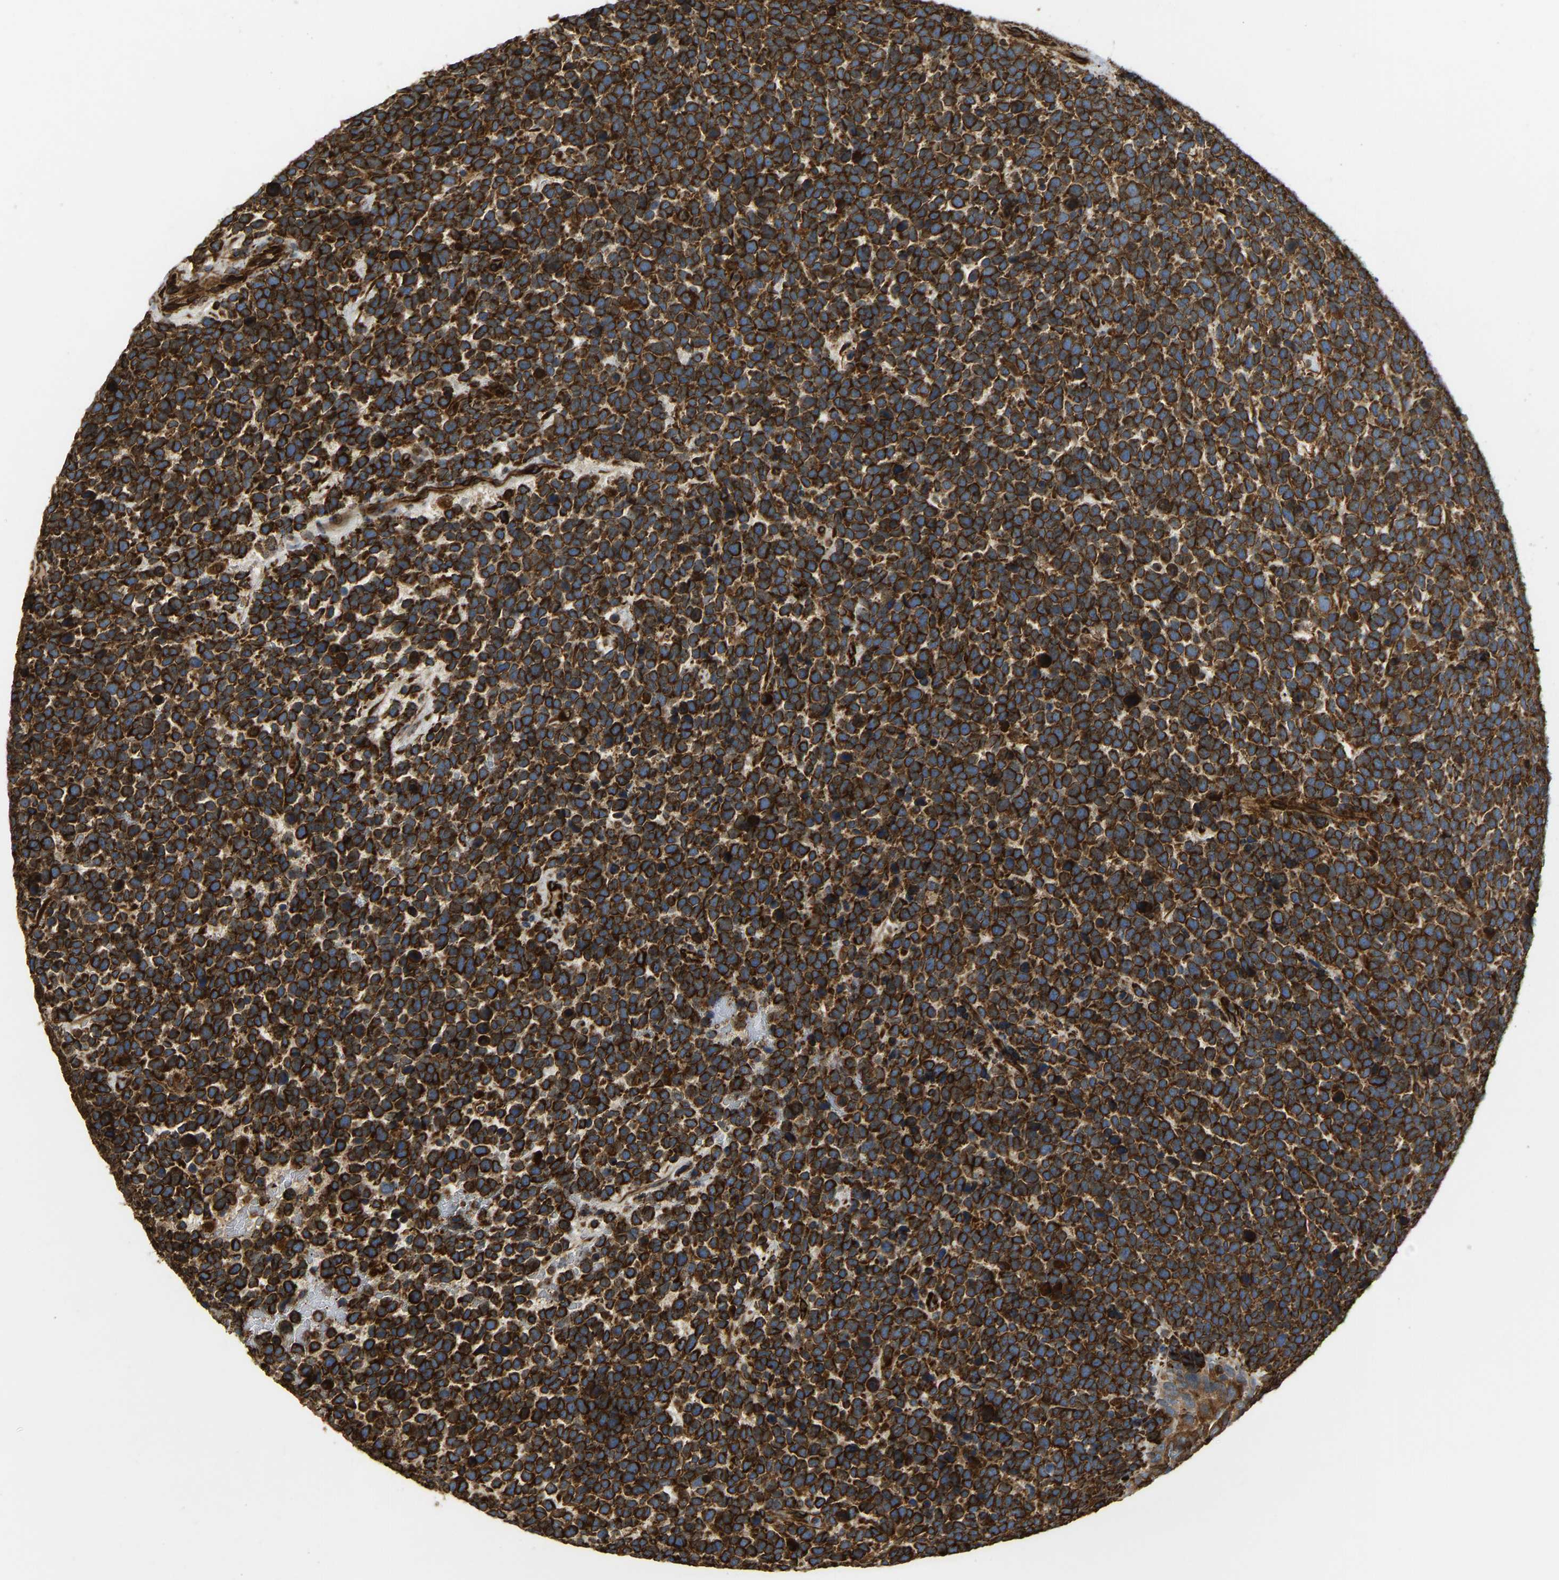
{"staining": {"intensity": "strong", "quantity": ">75%", "location": "cytoplasmic/membranous"}, "tissue": "urothelial cancer", "cell_type": "Tumor cells", "image_type": "cancer", "snomed": [{"axis": "morphology", "description": "Urothelial carcinoma, High grade"}, {"axis": "topography", "description": "Urinary bladder"}], "caption": "High-grade urothelial carcinoma was stained to show a protein in brown. There is high levels of strong cytoplasmic/membranous expression in about >75% of tumor cells.", "gene": "BEX3", "patient": {"sex": "female", "age": 82}}